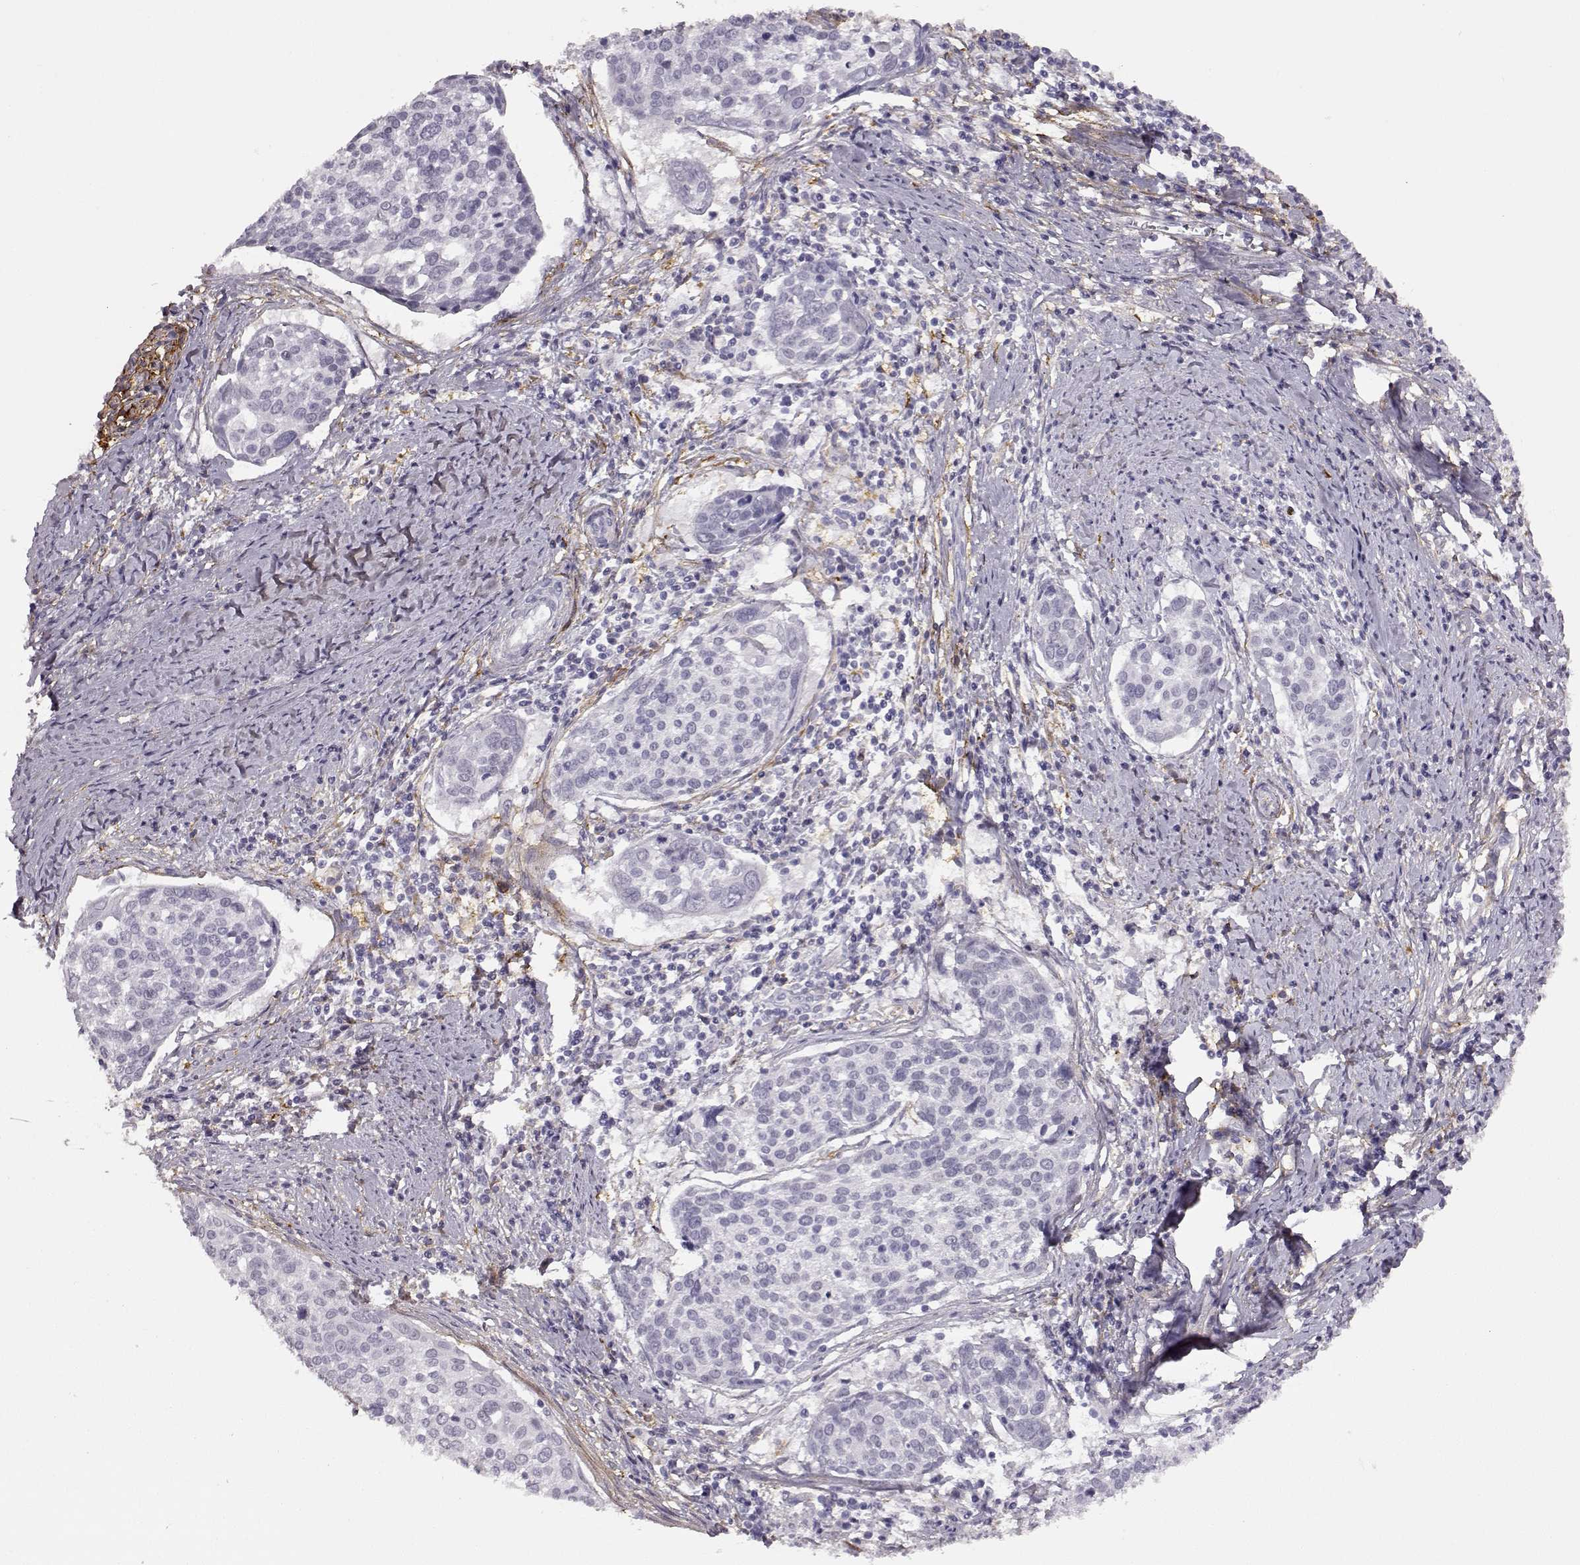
{"staining": {"intensity": "negative", "quantity": "none", "location": "none"}, "tissue": "cervical cancer", "cell_type": "Tumor cells", "image_type": "cancer", "snomed": [{"axis": "morphology", "description": "Squamous cell carcinoma, NOS"}, {"axis": "topography", "description": "Cervix"}], "caption": "Protein analysis of cervical cancer exhibits no significant expression in tumor cells.", "gene": "TRIM69", "patient": {"sex": "female", "age": 39}}